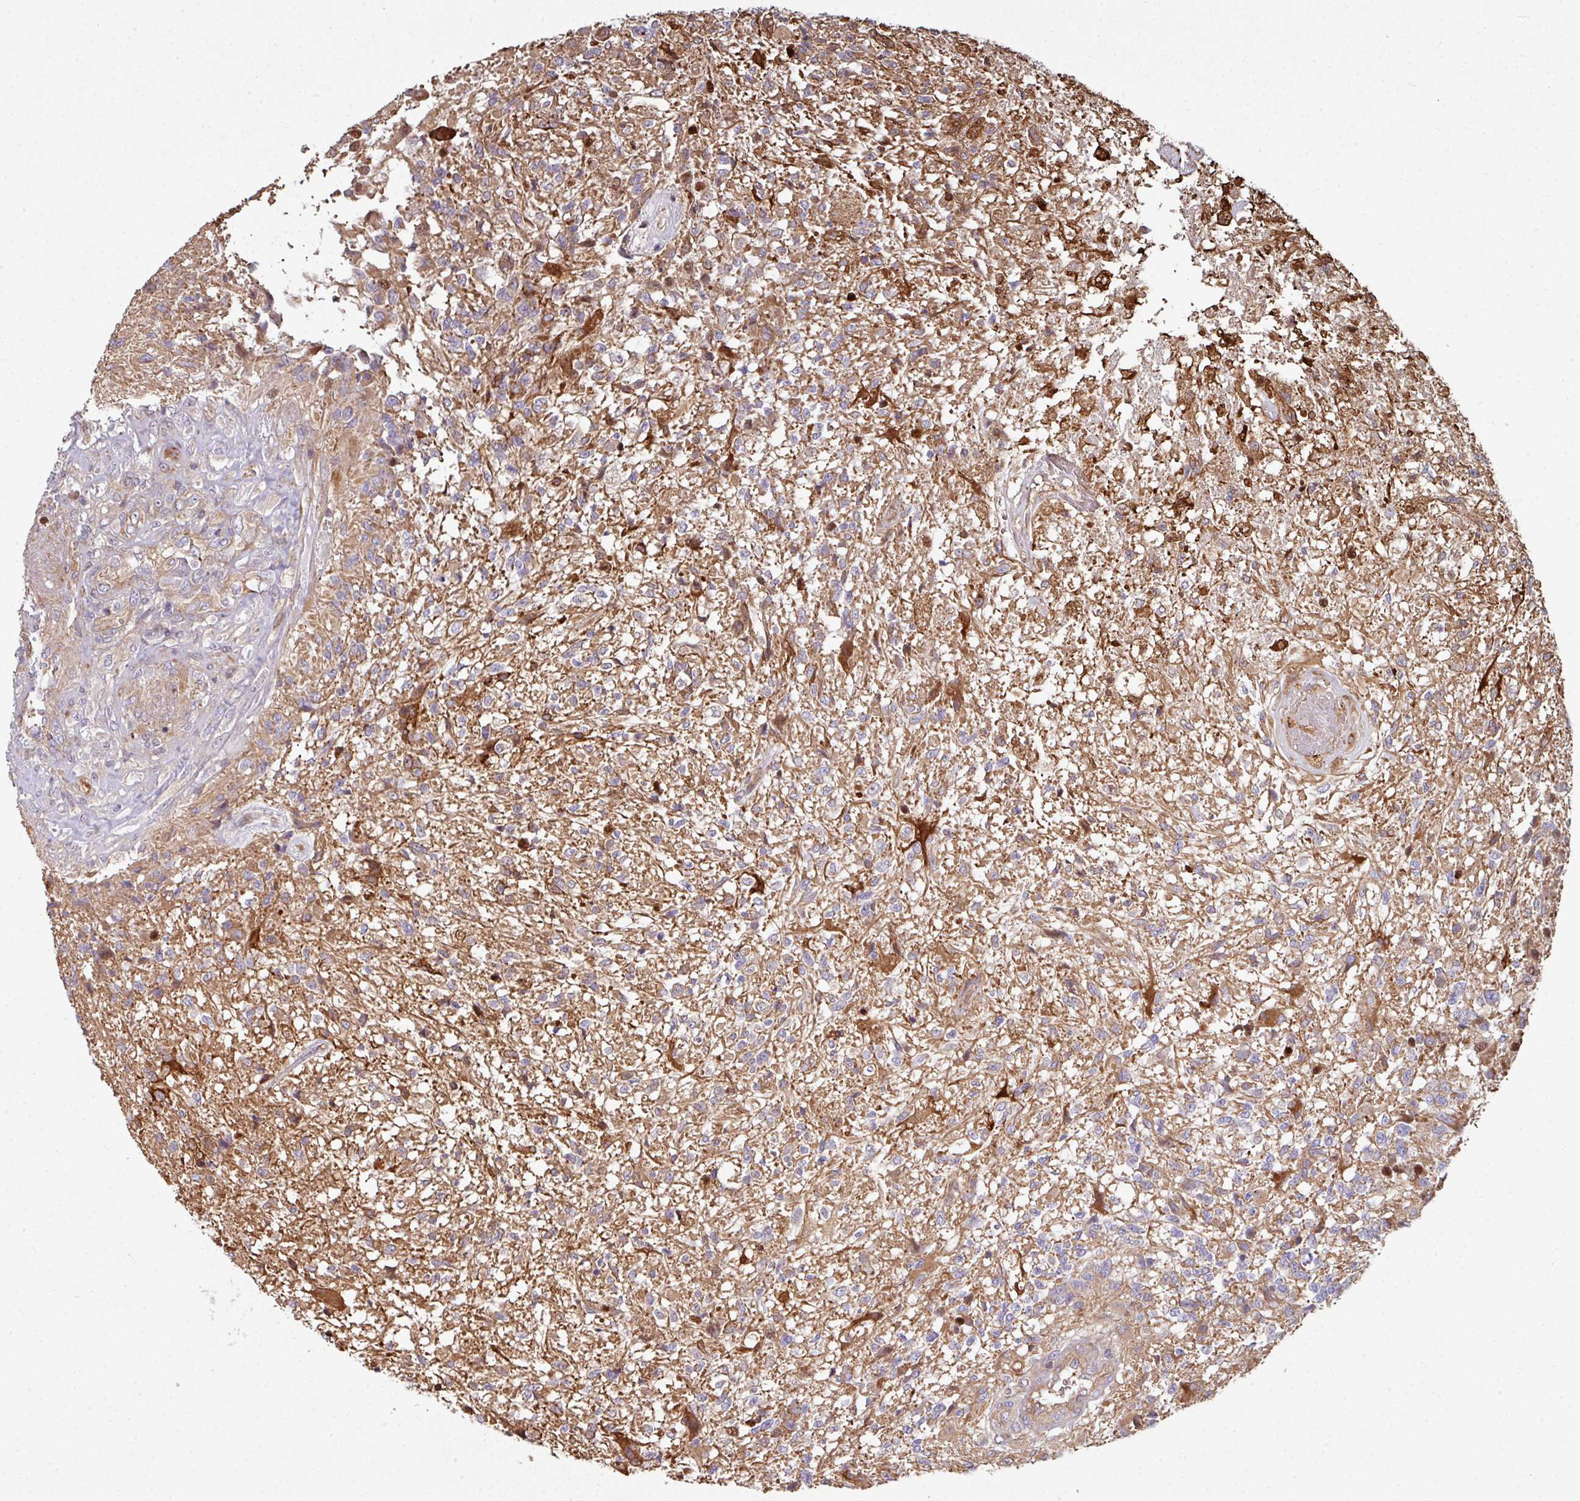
{"staining": {"intensity": "moderate", "quantity": "<25%", "location": "cytoplasmic/membranous"}, "tissue": "glioma", "cell_type": "Tumor cells", "image_type": "cancer", "snomed": [{"axis": "morphology", "description": "Glioma, malignant, High grade"}, {"axis": "topography", "description": "Brain"}], "caption": "The histopathology image exhibits immunohistochemical staining of glioma. There is moderate cytoplasmic/membranous positivity is present in approximately <25% of tumor cells.", "gene": "ANO9", "patient": {"sex": "male", "age": 56}}